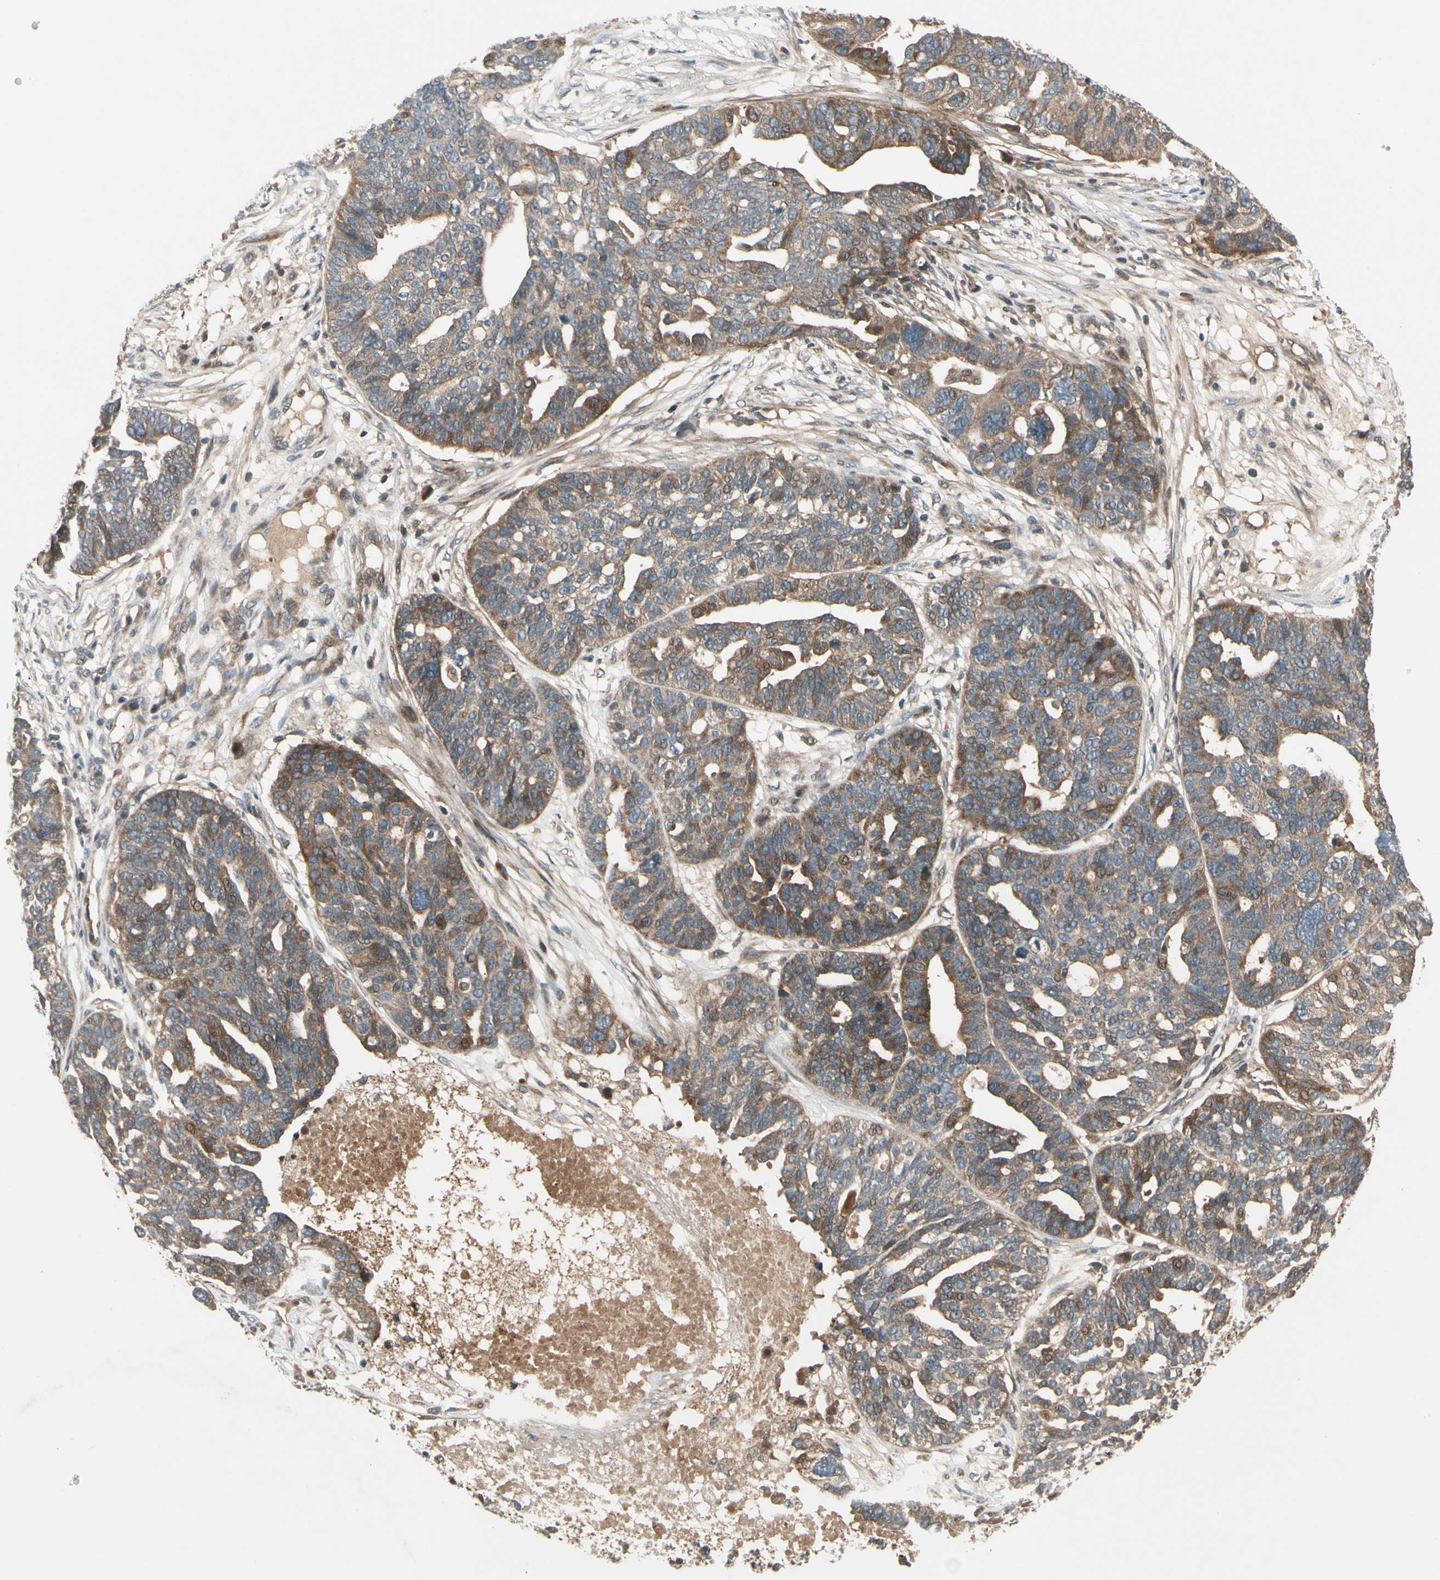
{"staining": {"intensity": "moderate", "quantity": ">75%", "location": "cytoplasmic/membranous"}, "tissue": "ovarian cancer", "cell_type": "Tumor cells", "image_type": "cancer", "snomed": [{"axis": "morphology", "description": "Cystadenocarcinoma, serous, NOS"}, {"axis": "topography", "description": "Ovary"}], "caption": "Serous cystadenocarcinoma (ovarian) stained for a protein reveals moderate cytoplasmic/membranous positivity in tumor cells.", "gene": "ACVR1C", "patient": {"sex": "female", "age": 59}}